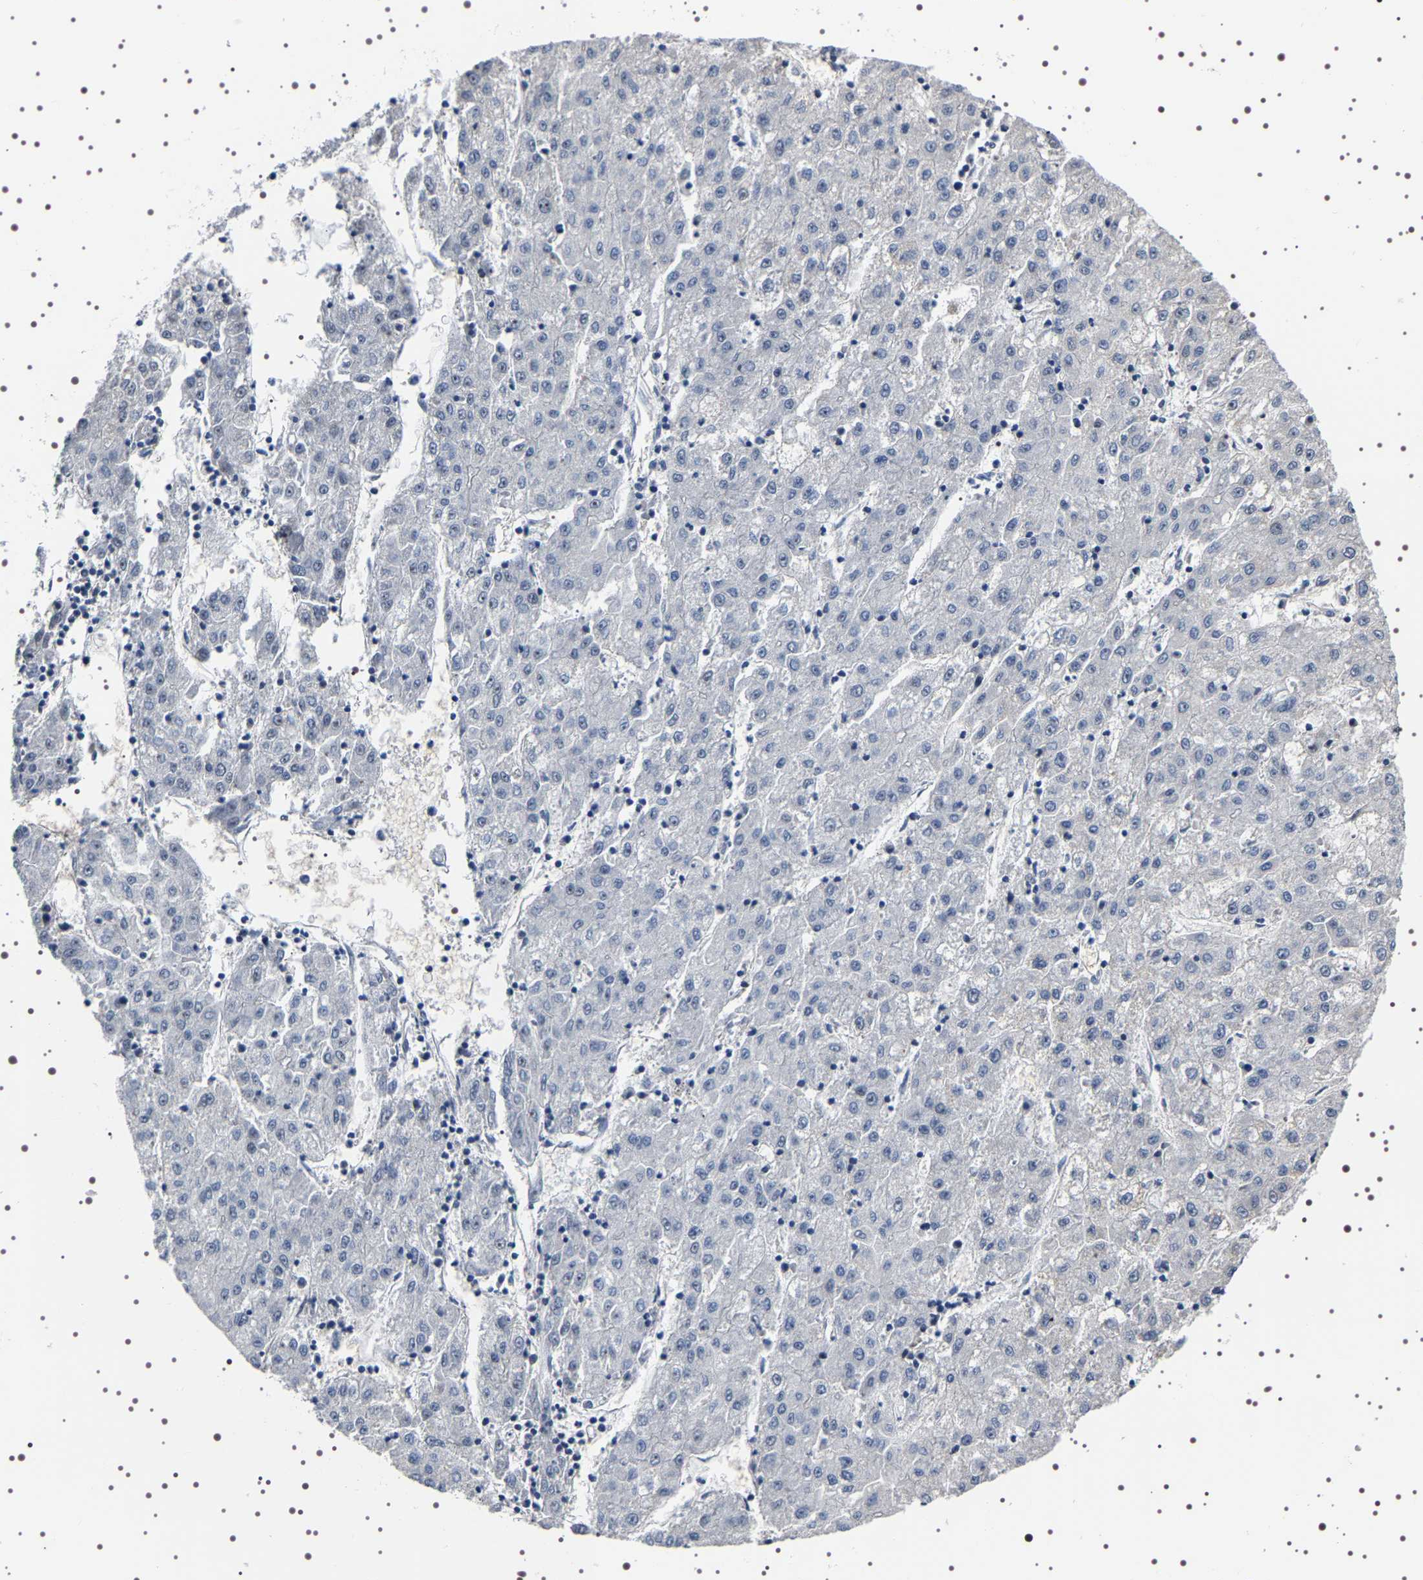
{"staining": {"intensity": "negative", "quantity": "none", "location": "none"}, "tissue": "liver cancer", "cell_type": "Tumor cells", "image_type": "cancer", "snomed": [{"axis": "morphology", "description": "Carcinoma, Hepatocellular, NOS"}, {"axis": "topography", "description": "Liver"}], "caption": "There is no significant expression in tumor cells of liver hepatocellular carcinoma.", "gene": "GNL3", "patient": {"sex": "male", "age": 72}}